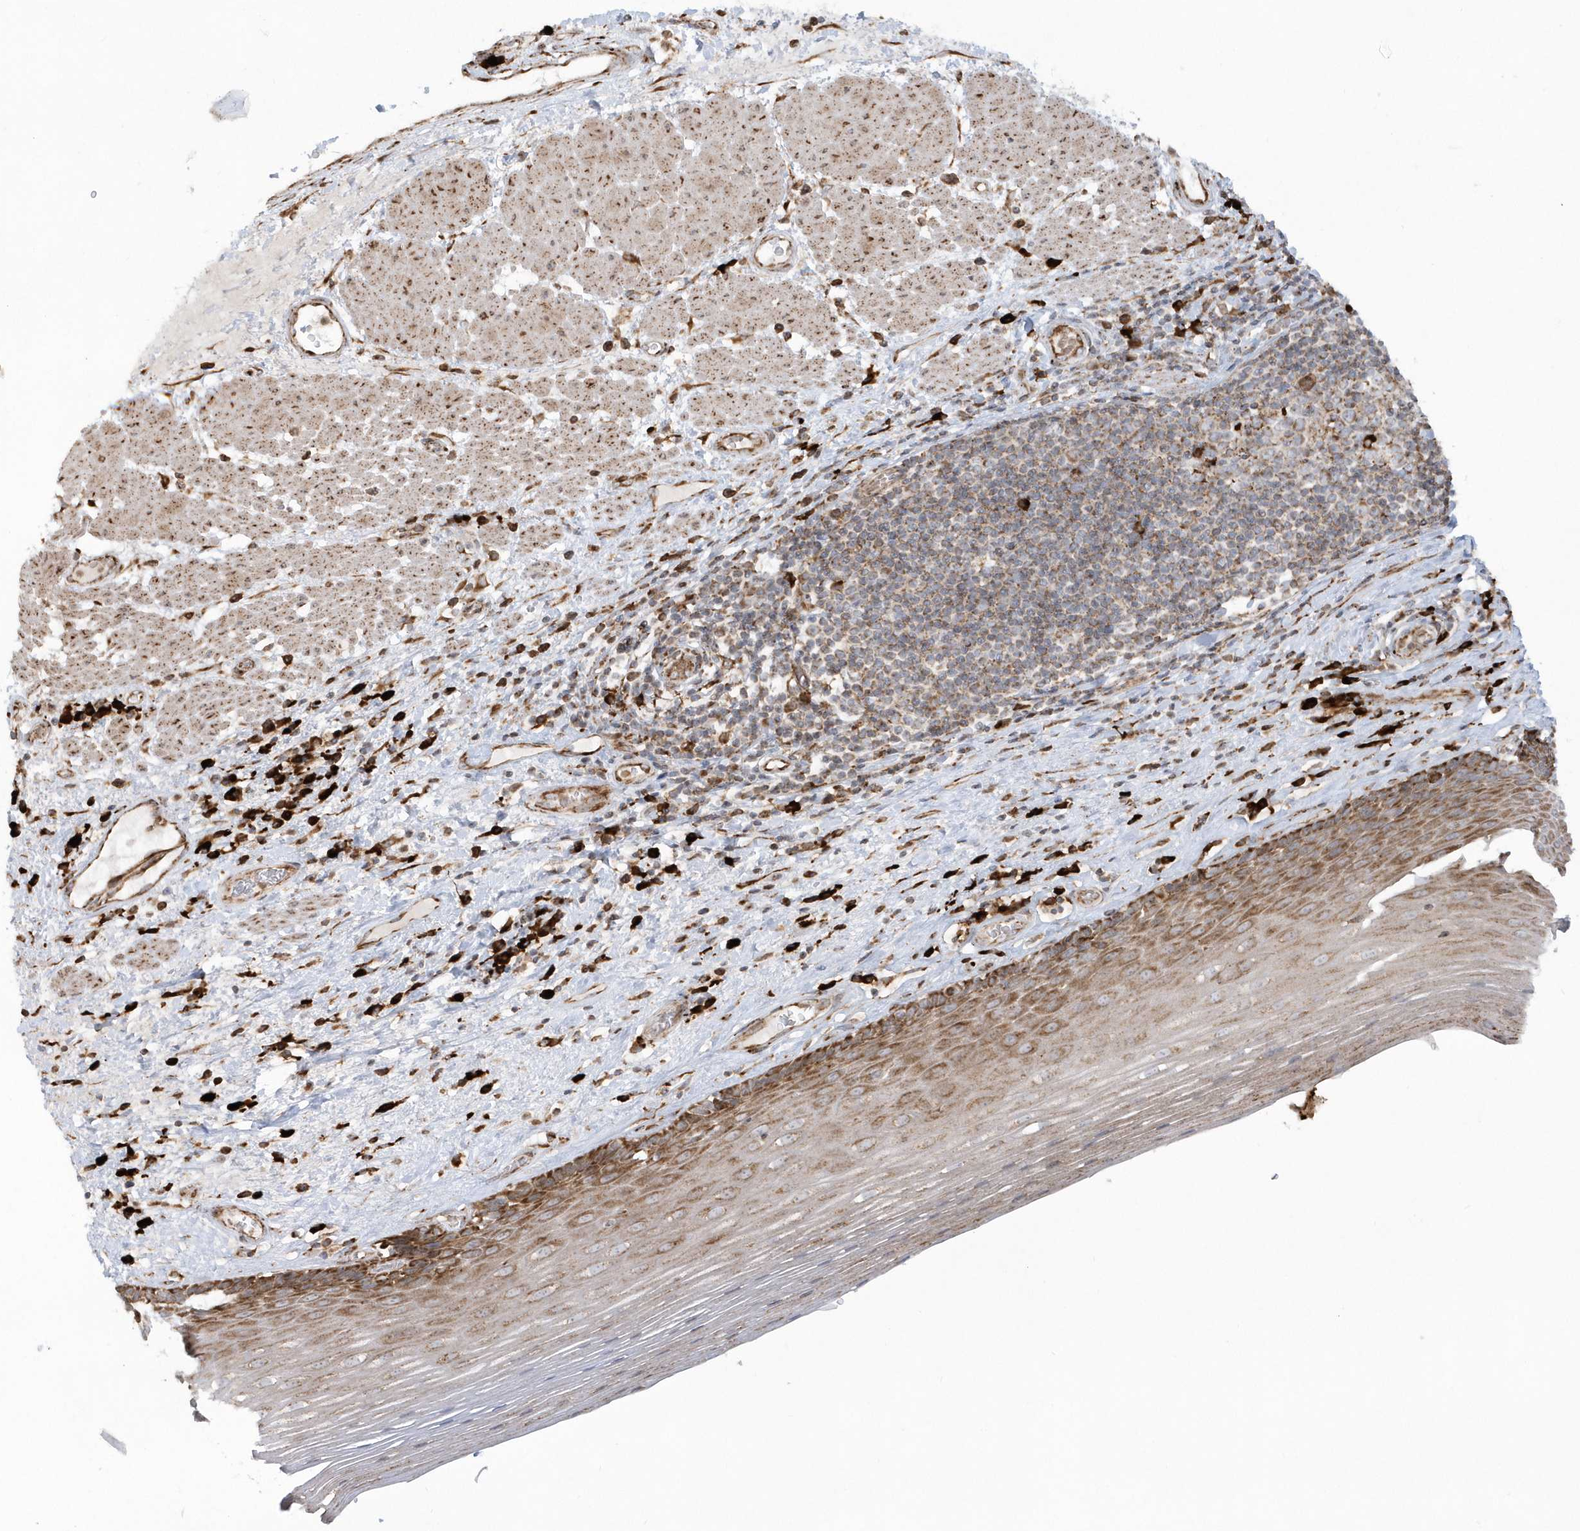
{"staining": {"intensity": "moderate", "quantity": ">75%", "location": "cytoplasmic/membranous"}, "tissue": "esophagus", "cell_type": "Squamous epithelial cells", "image_type": "normal", "snomed": [{"axis": "morphology", "description": "Normal tissue, NOS"}, {"axis": "topography", "description": "Esophagus"}], "caption": "Esophagus stained with a brown dye exhibits moderate cytoplasmic/membranous positive expression in about >75% of squamous epithelial cells.", "gene": "SH3BP2", "patient": {"sex": "male", "age": 62}}